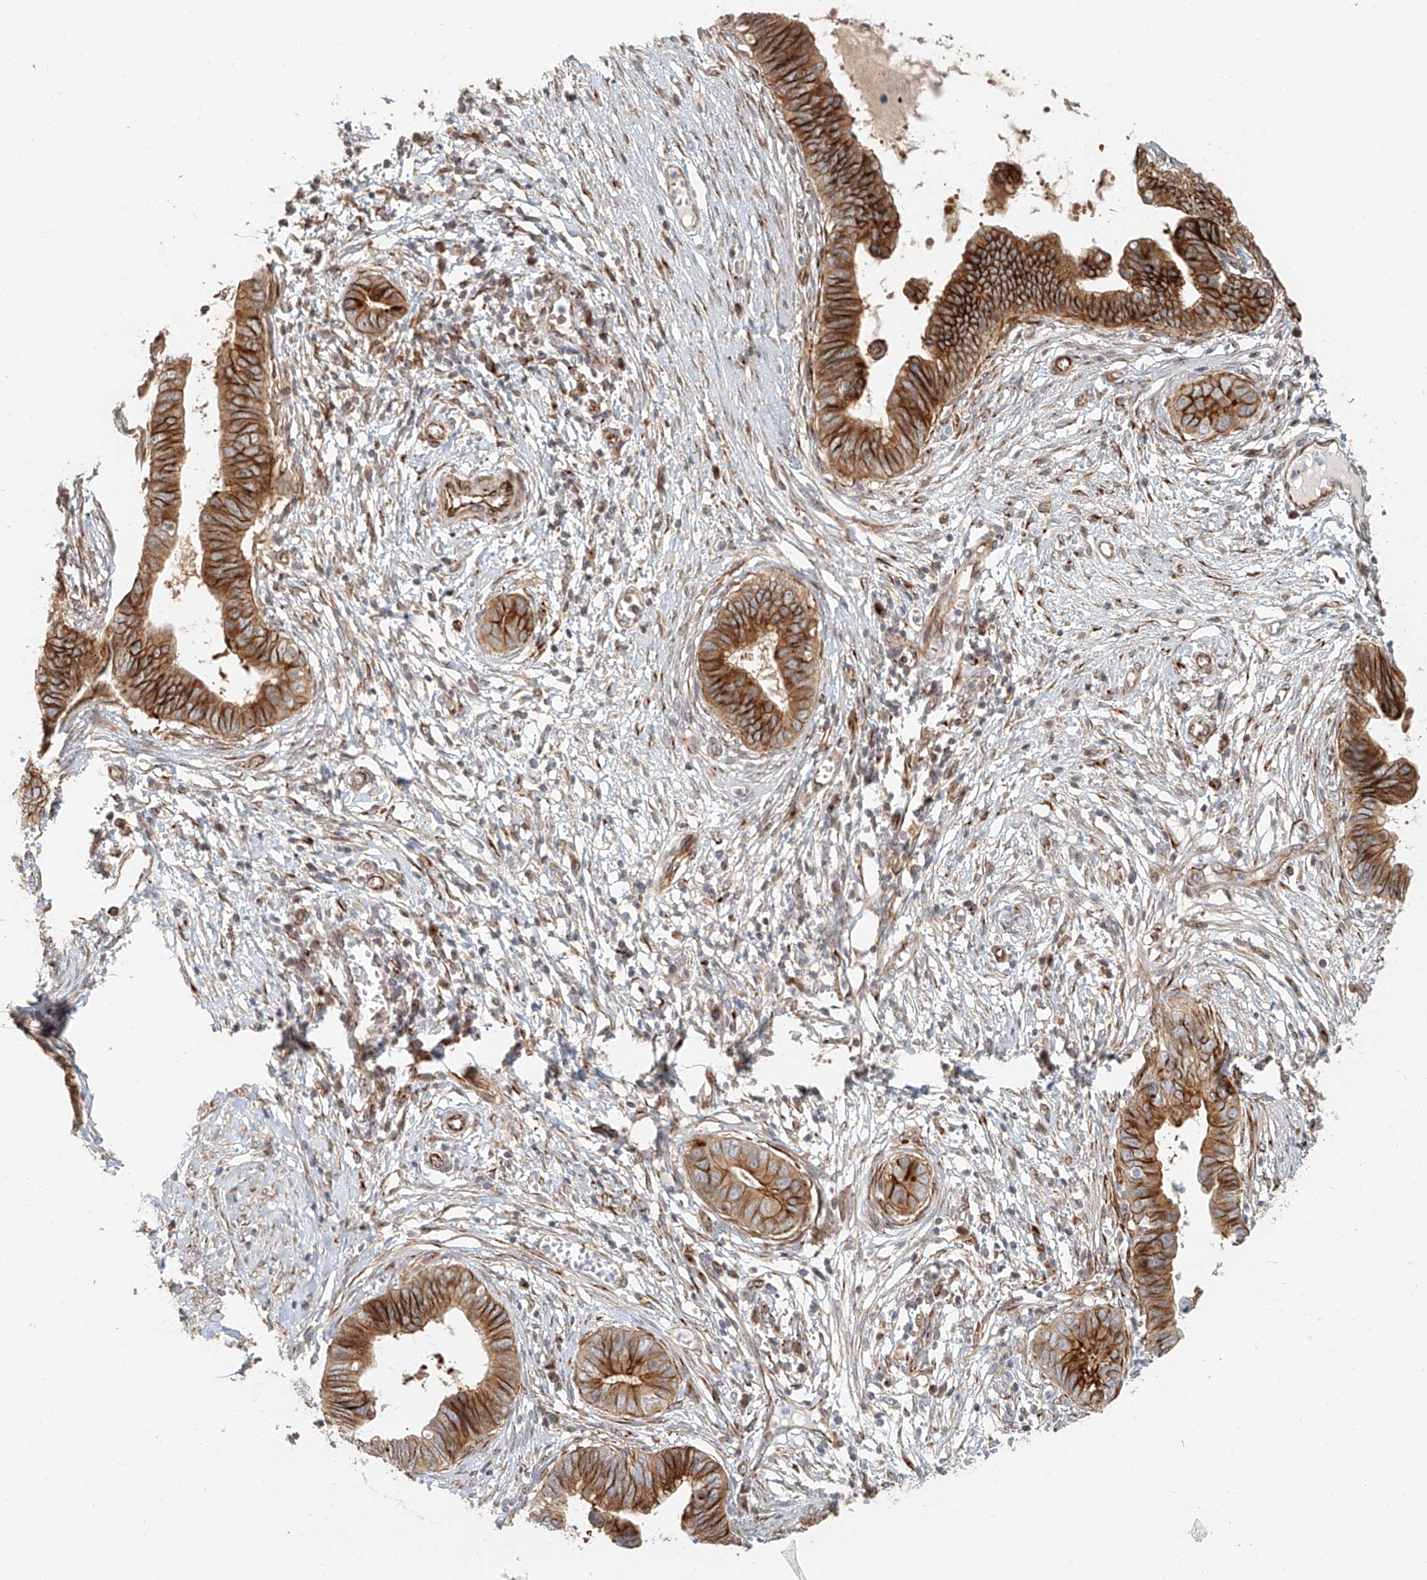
{"staining": {"intensity": "strong", "quantity": ">75%", "location": "cytoplasmic/membranous"}, "tissue": "cervical cancer", "cell_type": "Tumor cells", "image_type": "cancer", "snomed": [{"axis": "morphology", "description": "Adenocarcinoma, NOS"}, {"axis": "topography", "description": "Cervix"}], "caption": "Immunohistochemistry micrograph of neoplastic tissue: human adenocarcinoma (cervical) stained using immunohistochemistry (IHC) shows high levels of strong protein expression localized specifically in the cytoplasmic/membranous of tumor cells, appearing as a cytoplasmic/membranous brown color.", "gene": "NAP1L1", "patient": {"sex": "female", "age": 44}}